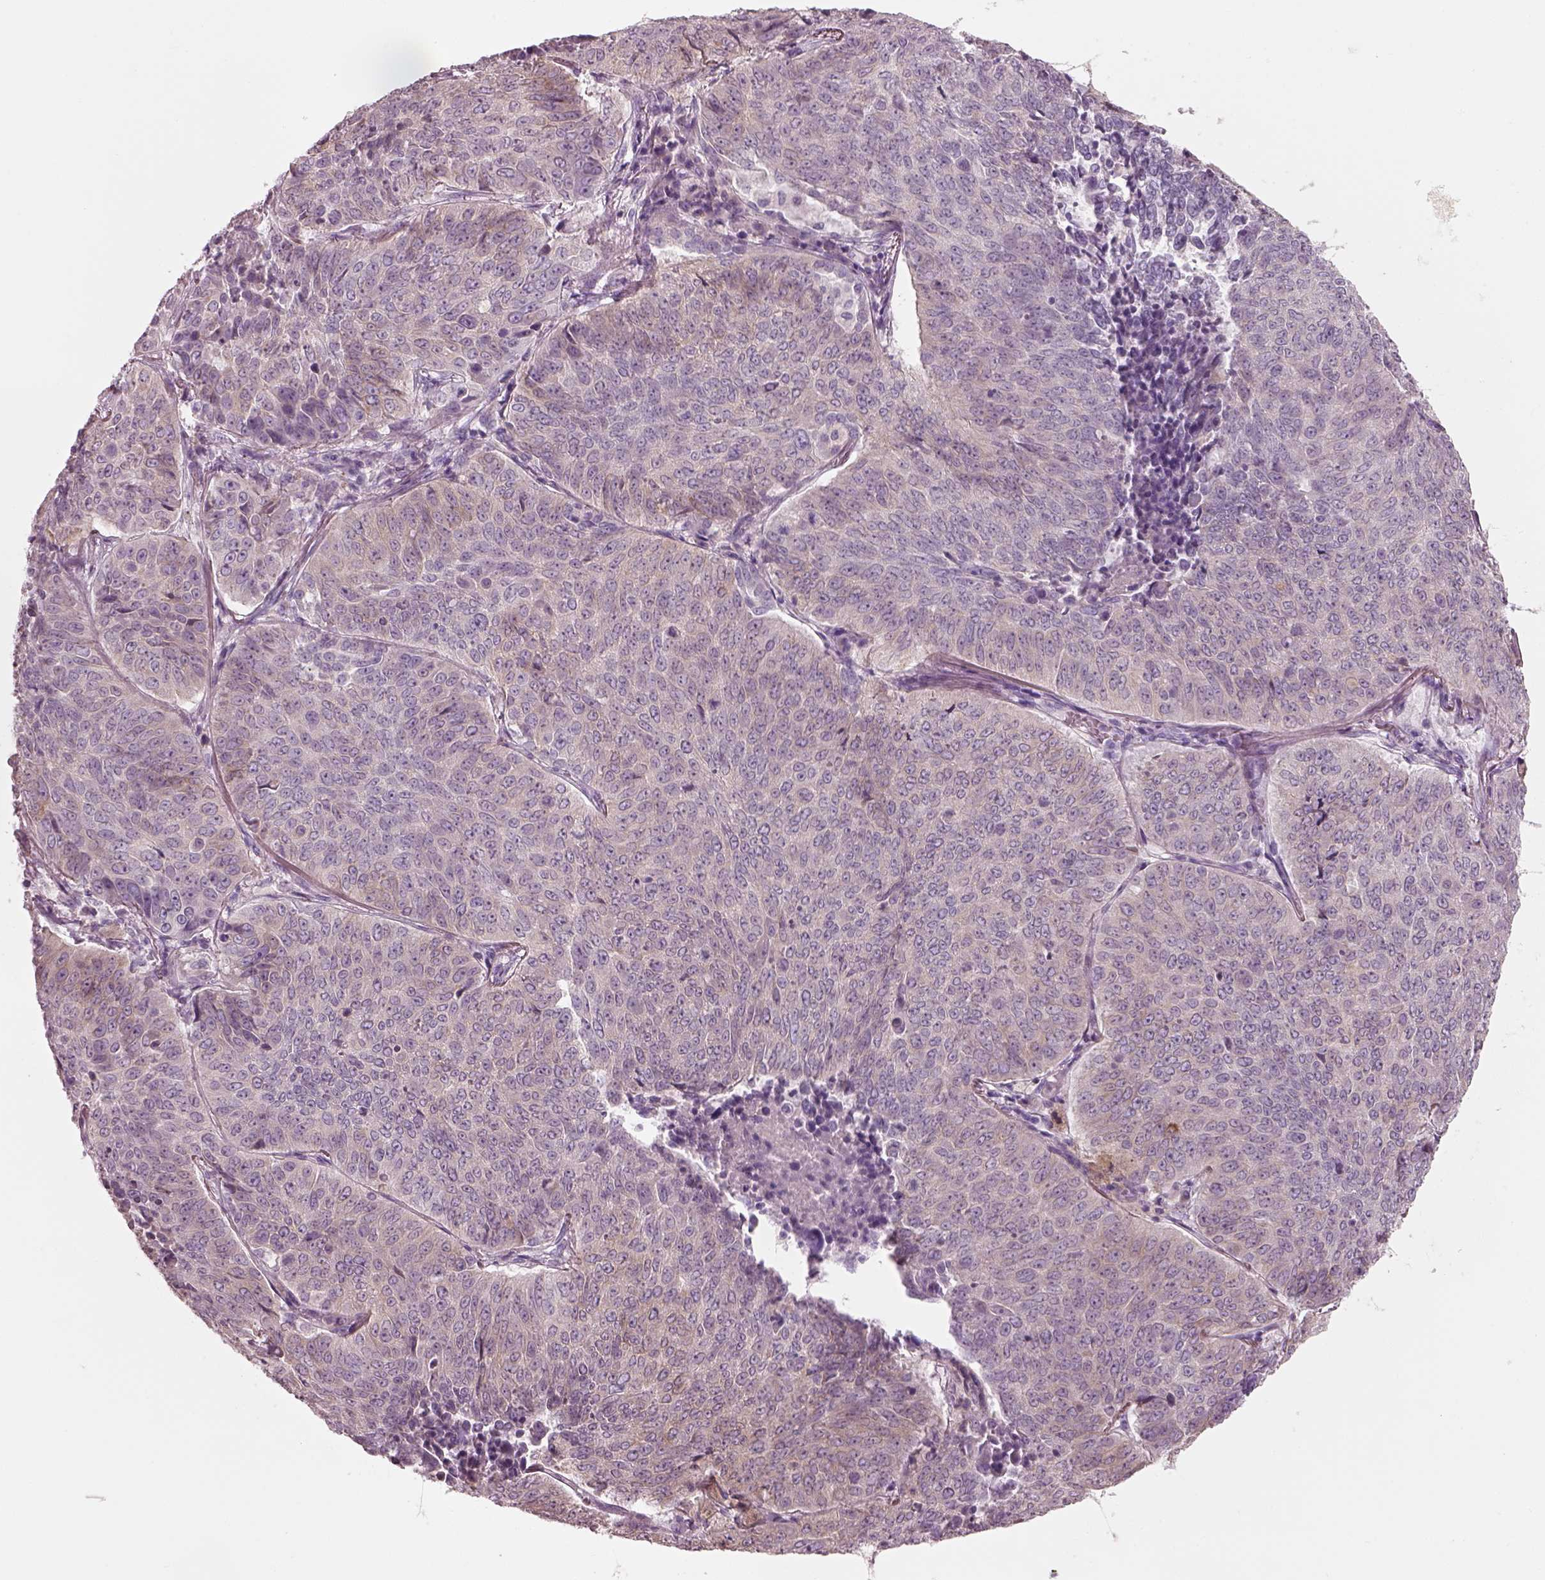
{"staining": {"intensity": "negative", "quantity": "none", "location": "none"}, "tissue": "lung cancer", "cell_type": "Tumor cells", "image_type": "cancer", "snomed": [{"axis": "morphology", "description": "Normal tissue, NOS"}, {"axis": "morphology", "description": "Squamous cell carcinoma, NOS"}, {"axis": "topography", "description": "Bronchus"}, {"axis": "topography", "description": "Lung"}], "caption": "There is no significant staining in tumor cells of lung squamous cell carcinoma.", "gene": "SLC27A2", "patient": {"sex": "male", "age": 64}}